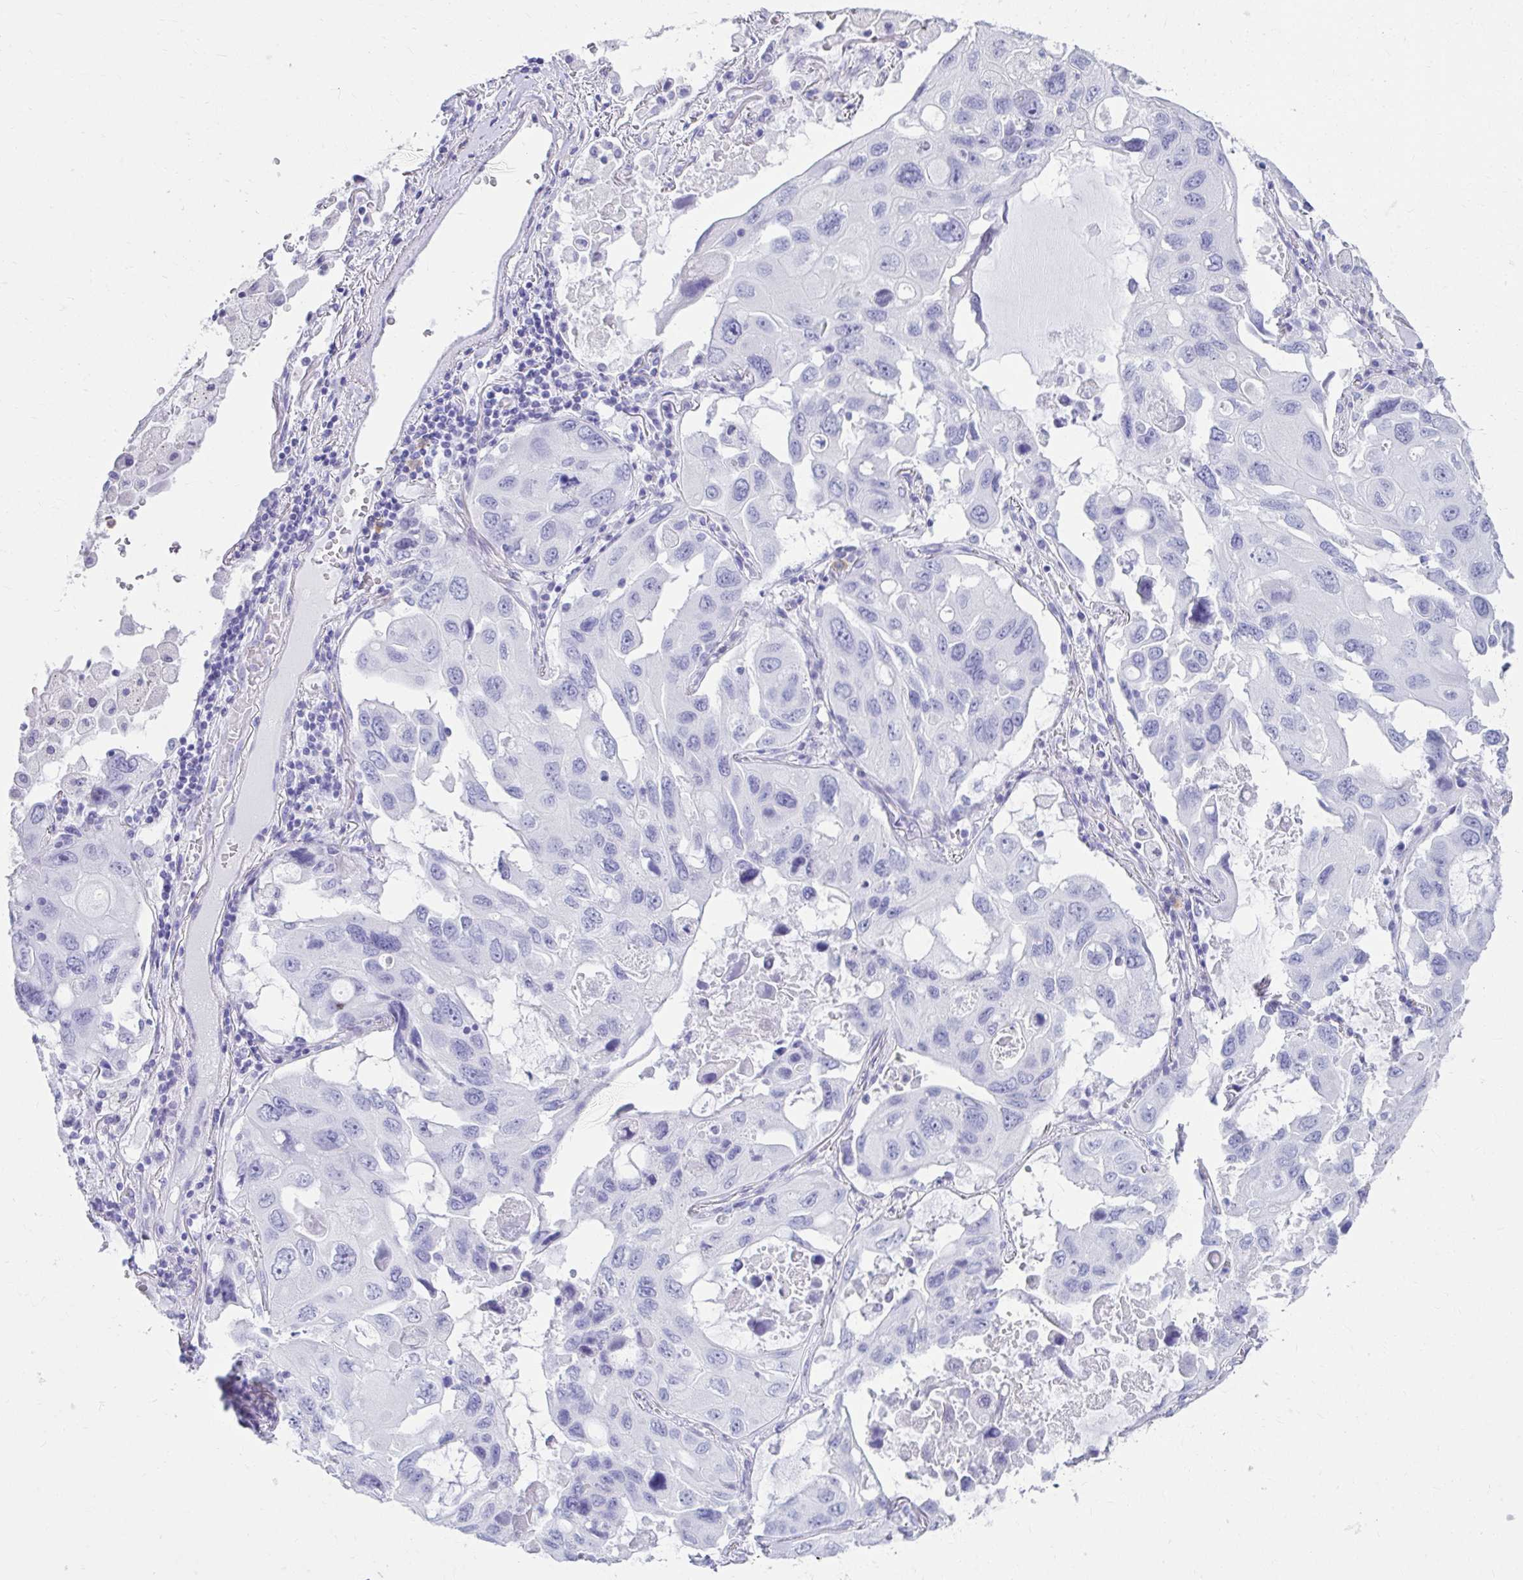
{"staining": {"intensity": "negative", "quantity": "none", "location": "none"}, "tissue": "lung cancer", "cell_type": "Tumor cells", "image_type": "cancer", "snomed": [{"axis": "morphology", "description": "Squamous cell carcinoma, NOS"}, {"axis": "topography", "description": "Lung"}], "caption": "Micrograph shows no significant protein expression in tumor cells of lung cancer (squamous cell carcinoma).", "gene": "ATP4B", "patient": {"sex": "female", "age": 73}}